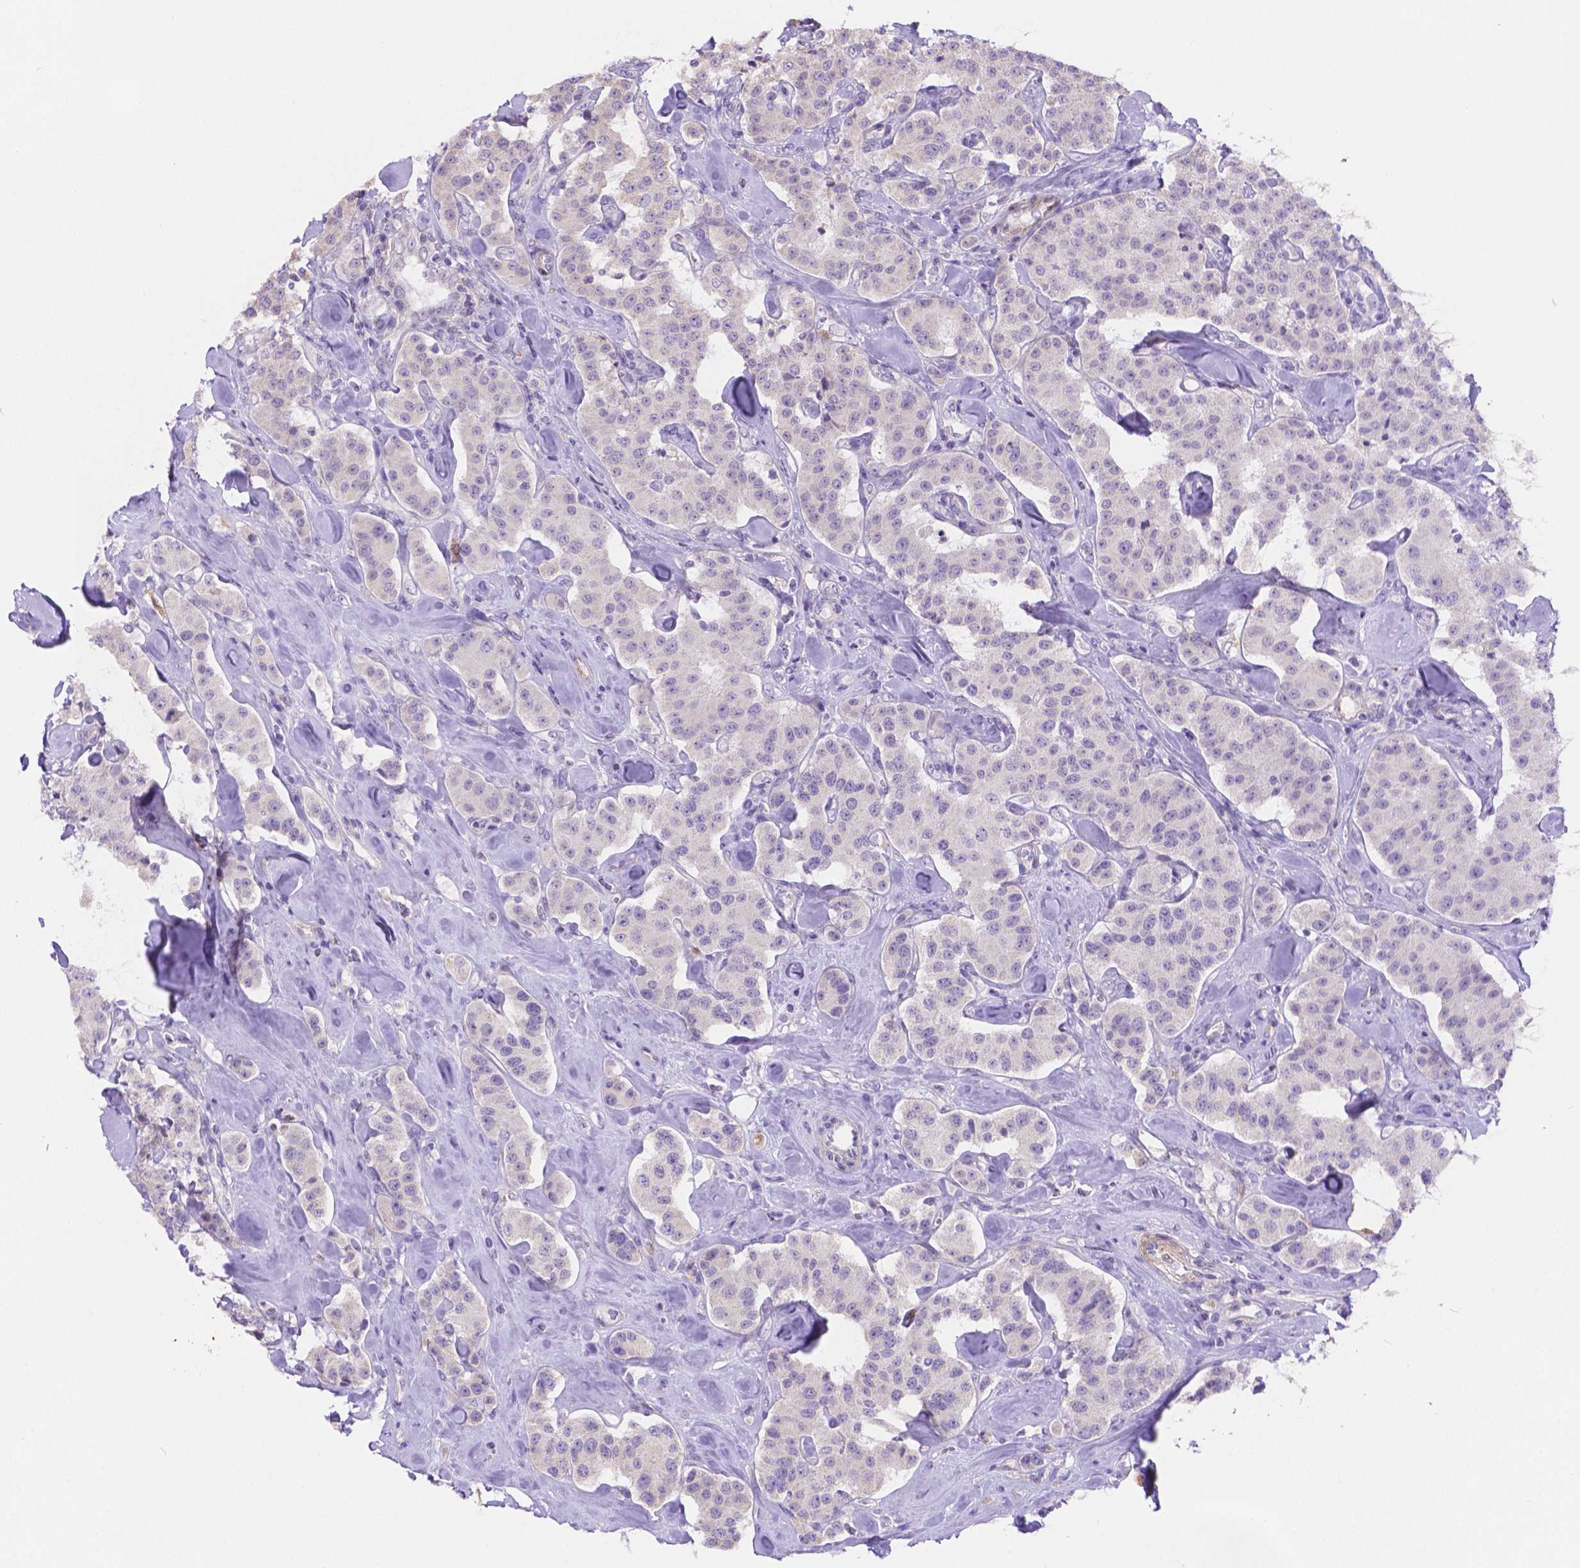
{"staining": {"intensity": "negative", "quantity": "none", "location": "none"}, "tissue": "carcinoid", "cell_type": "Tumor cells", "image_type": "cancer", "snomed": [{"axis": "morphology", "description": "Carcinoid, malignant, NOS"}, {"axis": "topography", "description": "Pancreas"}], "caption": "High power microscopy photomicrograph of an IHC photomicrograph of carcinoid, revealing no significant positivity in tumor cells.", "gene": "NXPE2", "patient": {"sex": "male", "age": 41}}